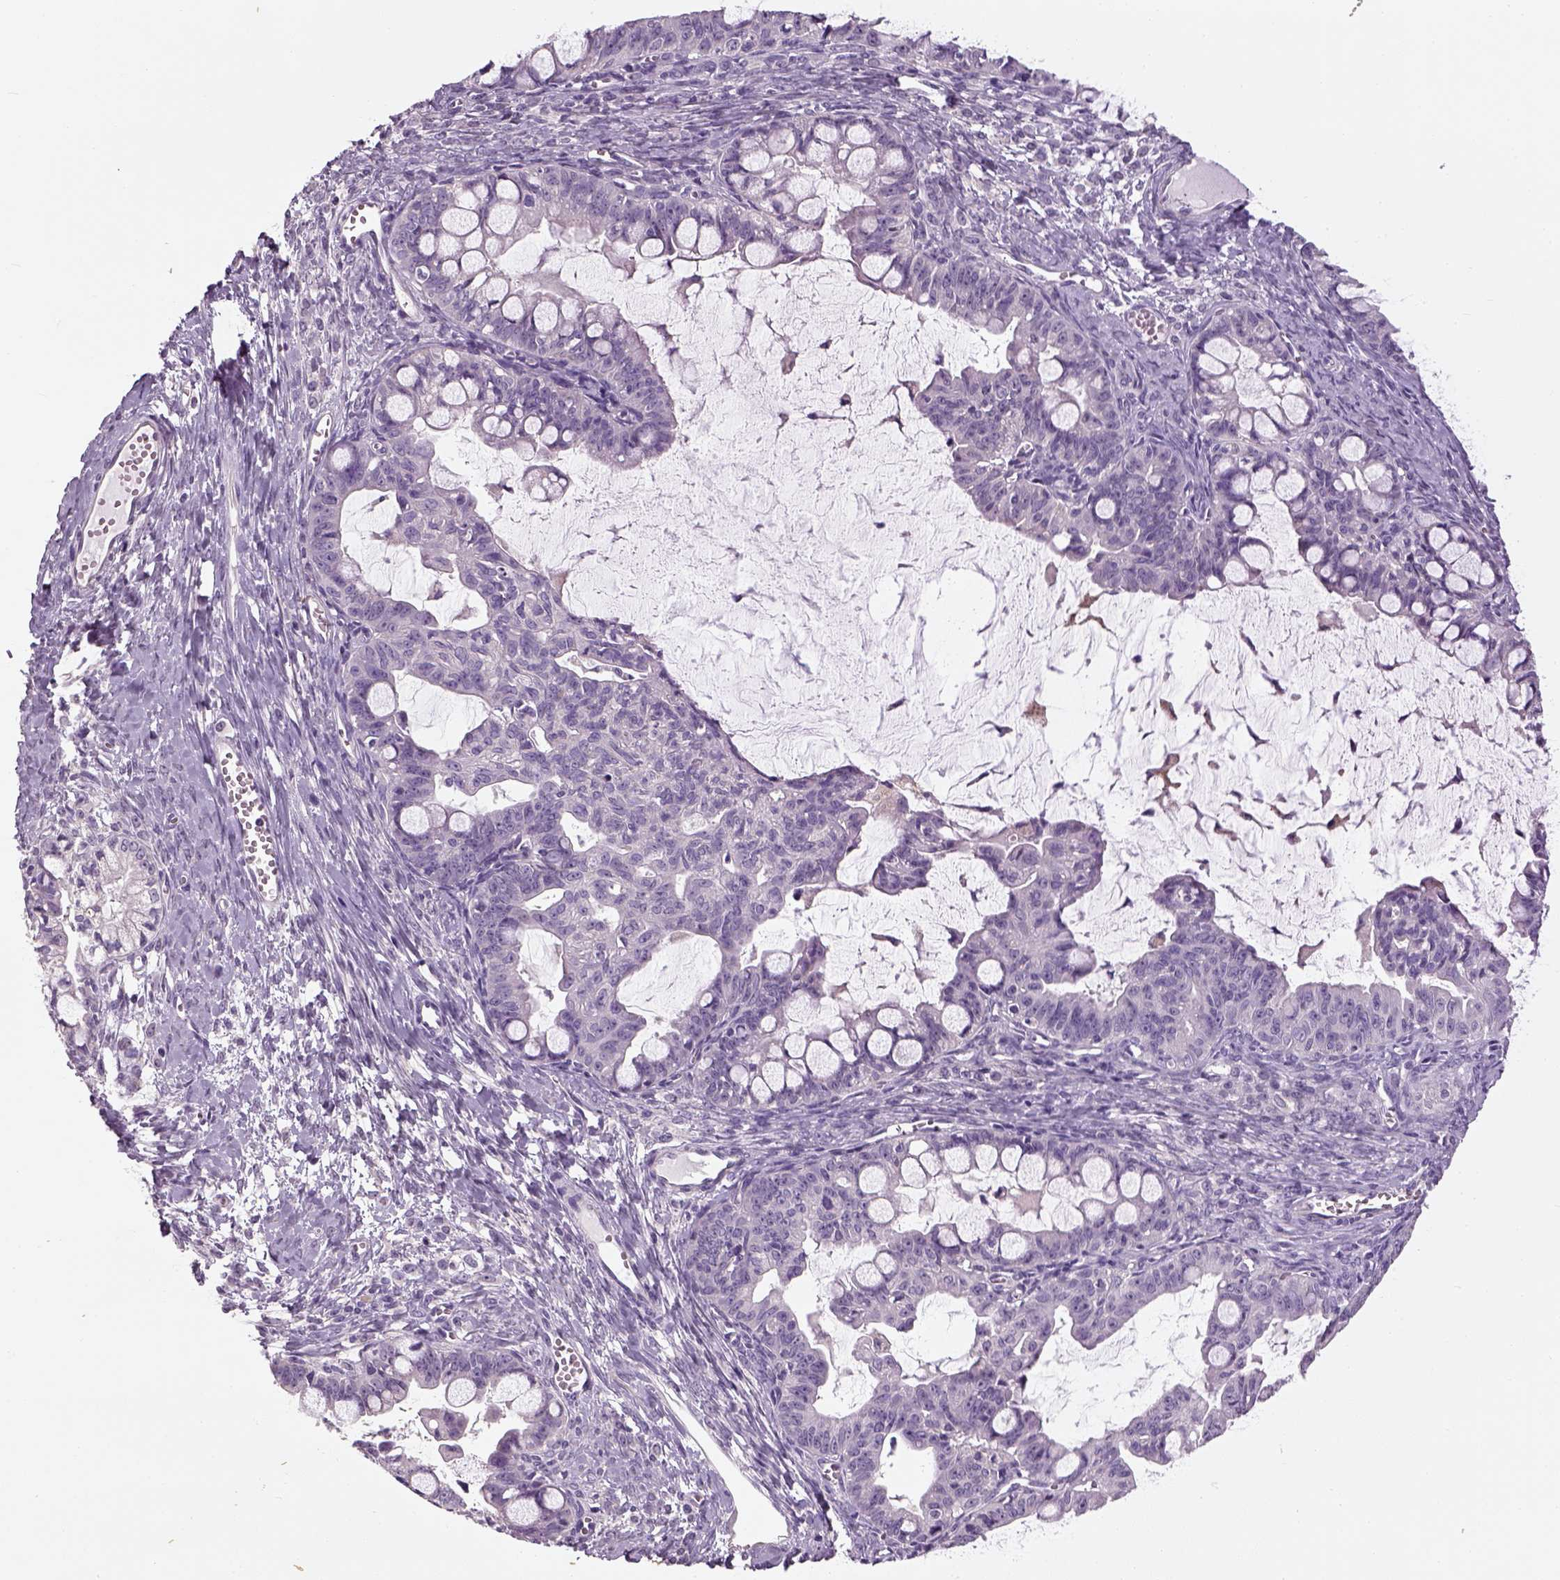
{"staining": {"intensity": "negative", "quantity": "none", "location": "none"}, "tissue": "ovarian cancer", "cell_type": "Tumor cells", "image_type": "cancer", "snomed": [{"axis": "morphology", "description": "Cystadenocarcinoma, mucinous, NOS"}, {"axis": "topography", "description": "Ovary"}], "caption": "Immunohistochemistry (IHC) of human ovarian mucinous cystadenocarcinoma displays no expression in tumor cells.", "gene": "ELOVL3", "patient": {"sex": "female", "age": 63}}